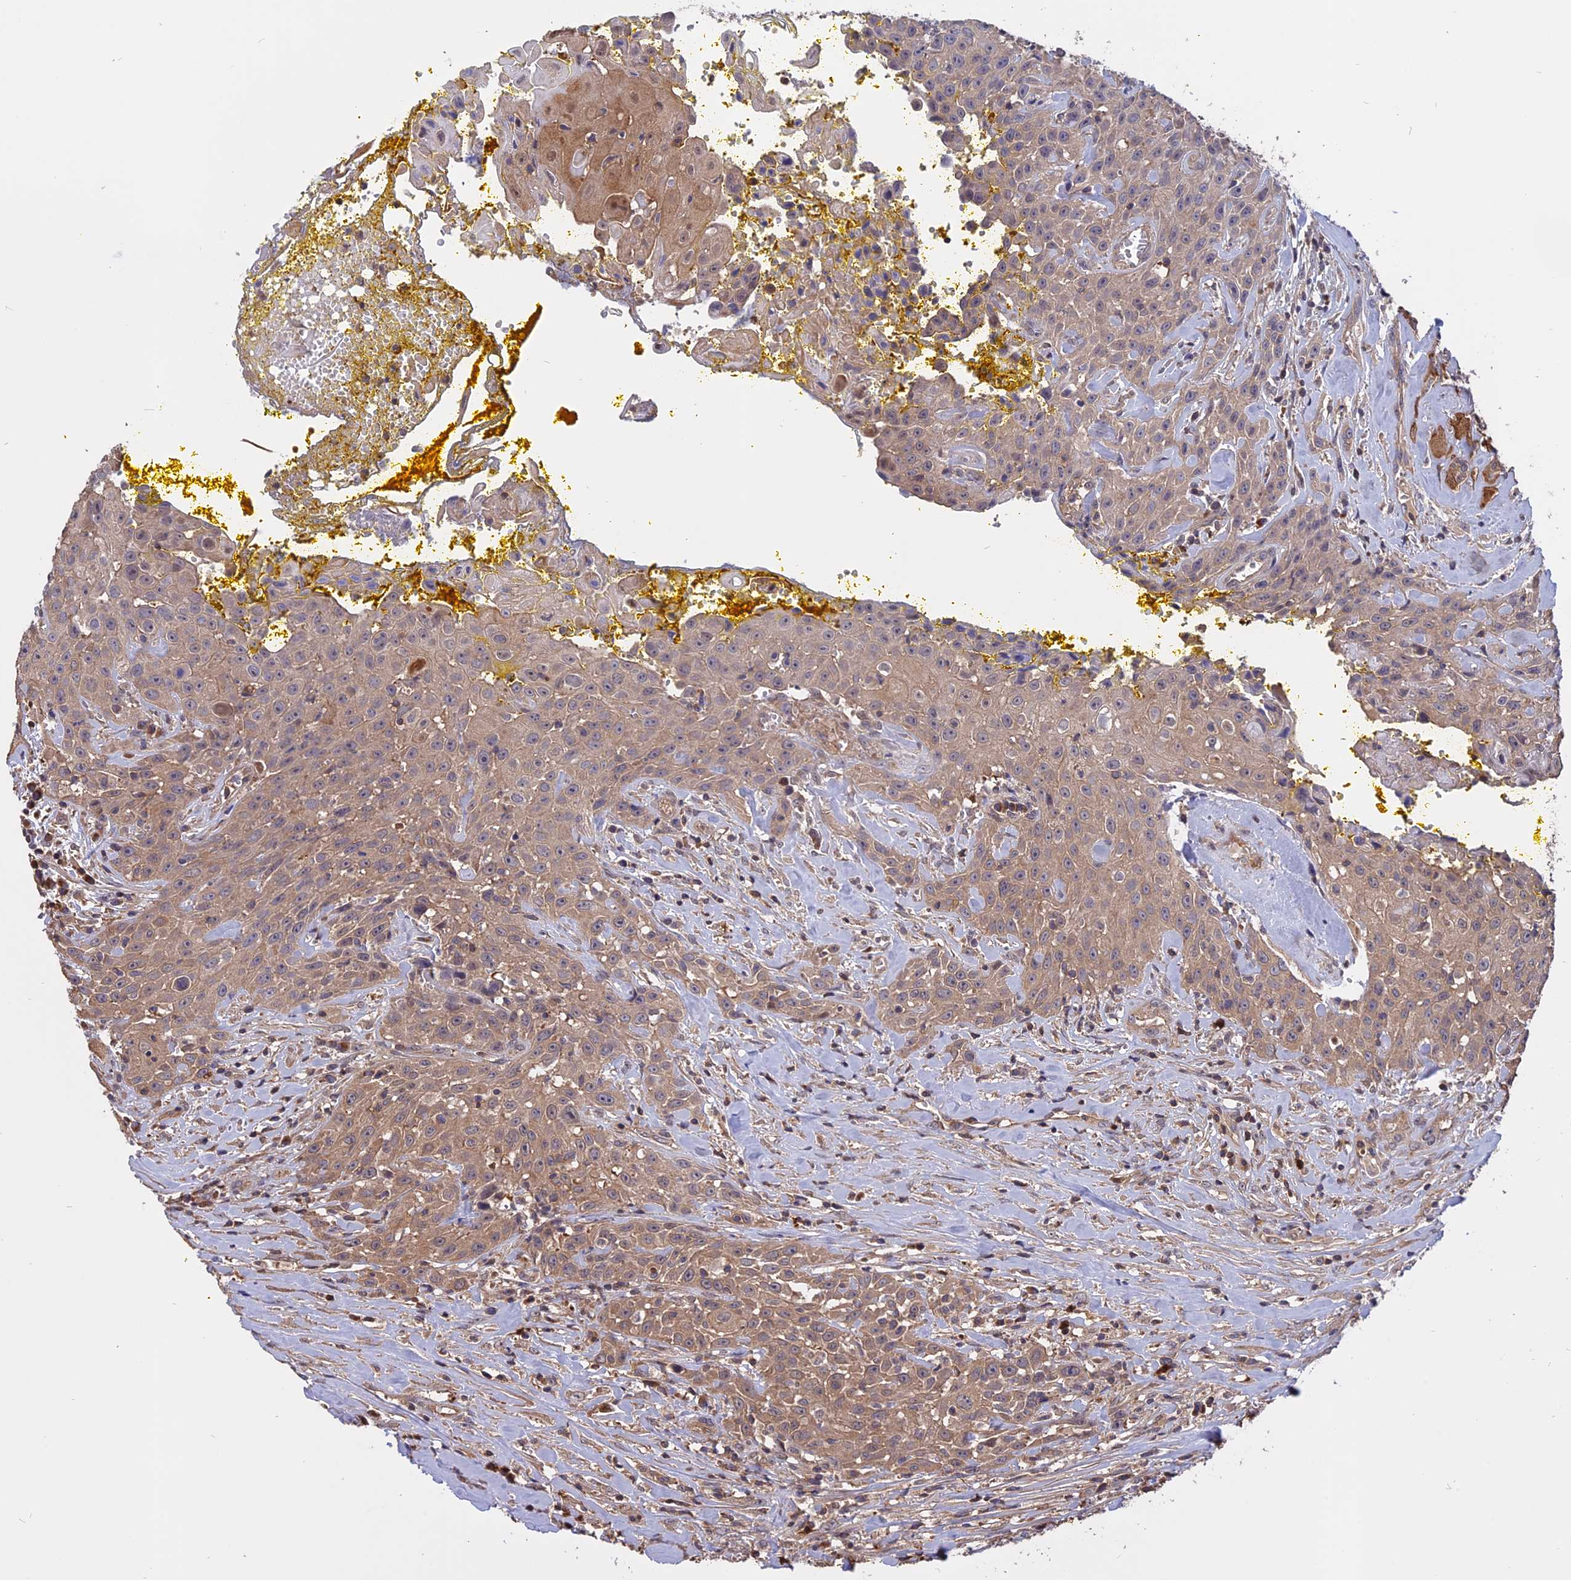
{"staining": {"intensity": "moderate", "quantity": ">75%", "location": "cytoplasmic/membranous,nuclear"}, "tissue": "head and neck cancer", "cell_type": "Tumor cells", "image_type": "cancer", "snomed": [{"axis": "morphology", "description": "Squamous cell carcinoma, NOS"}, {"axis": "topography", "description": "Oral tissue"}, {"axis": "topography", "description": "Head-Neck"}], "caption": "IHC (DAB) staining of human squamous cell carcinoma (head and neck) shows moderate cytoplasmic/membranous and nuclear protein staining in about >75% of tumor cells. (DAB (3,3'-diaminobenzidine) IHC with brightfield microscopy, high magnification).", "gene": "CARMIL2", "patient": {"sex": "female", "age": 82}}